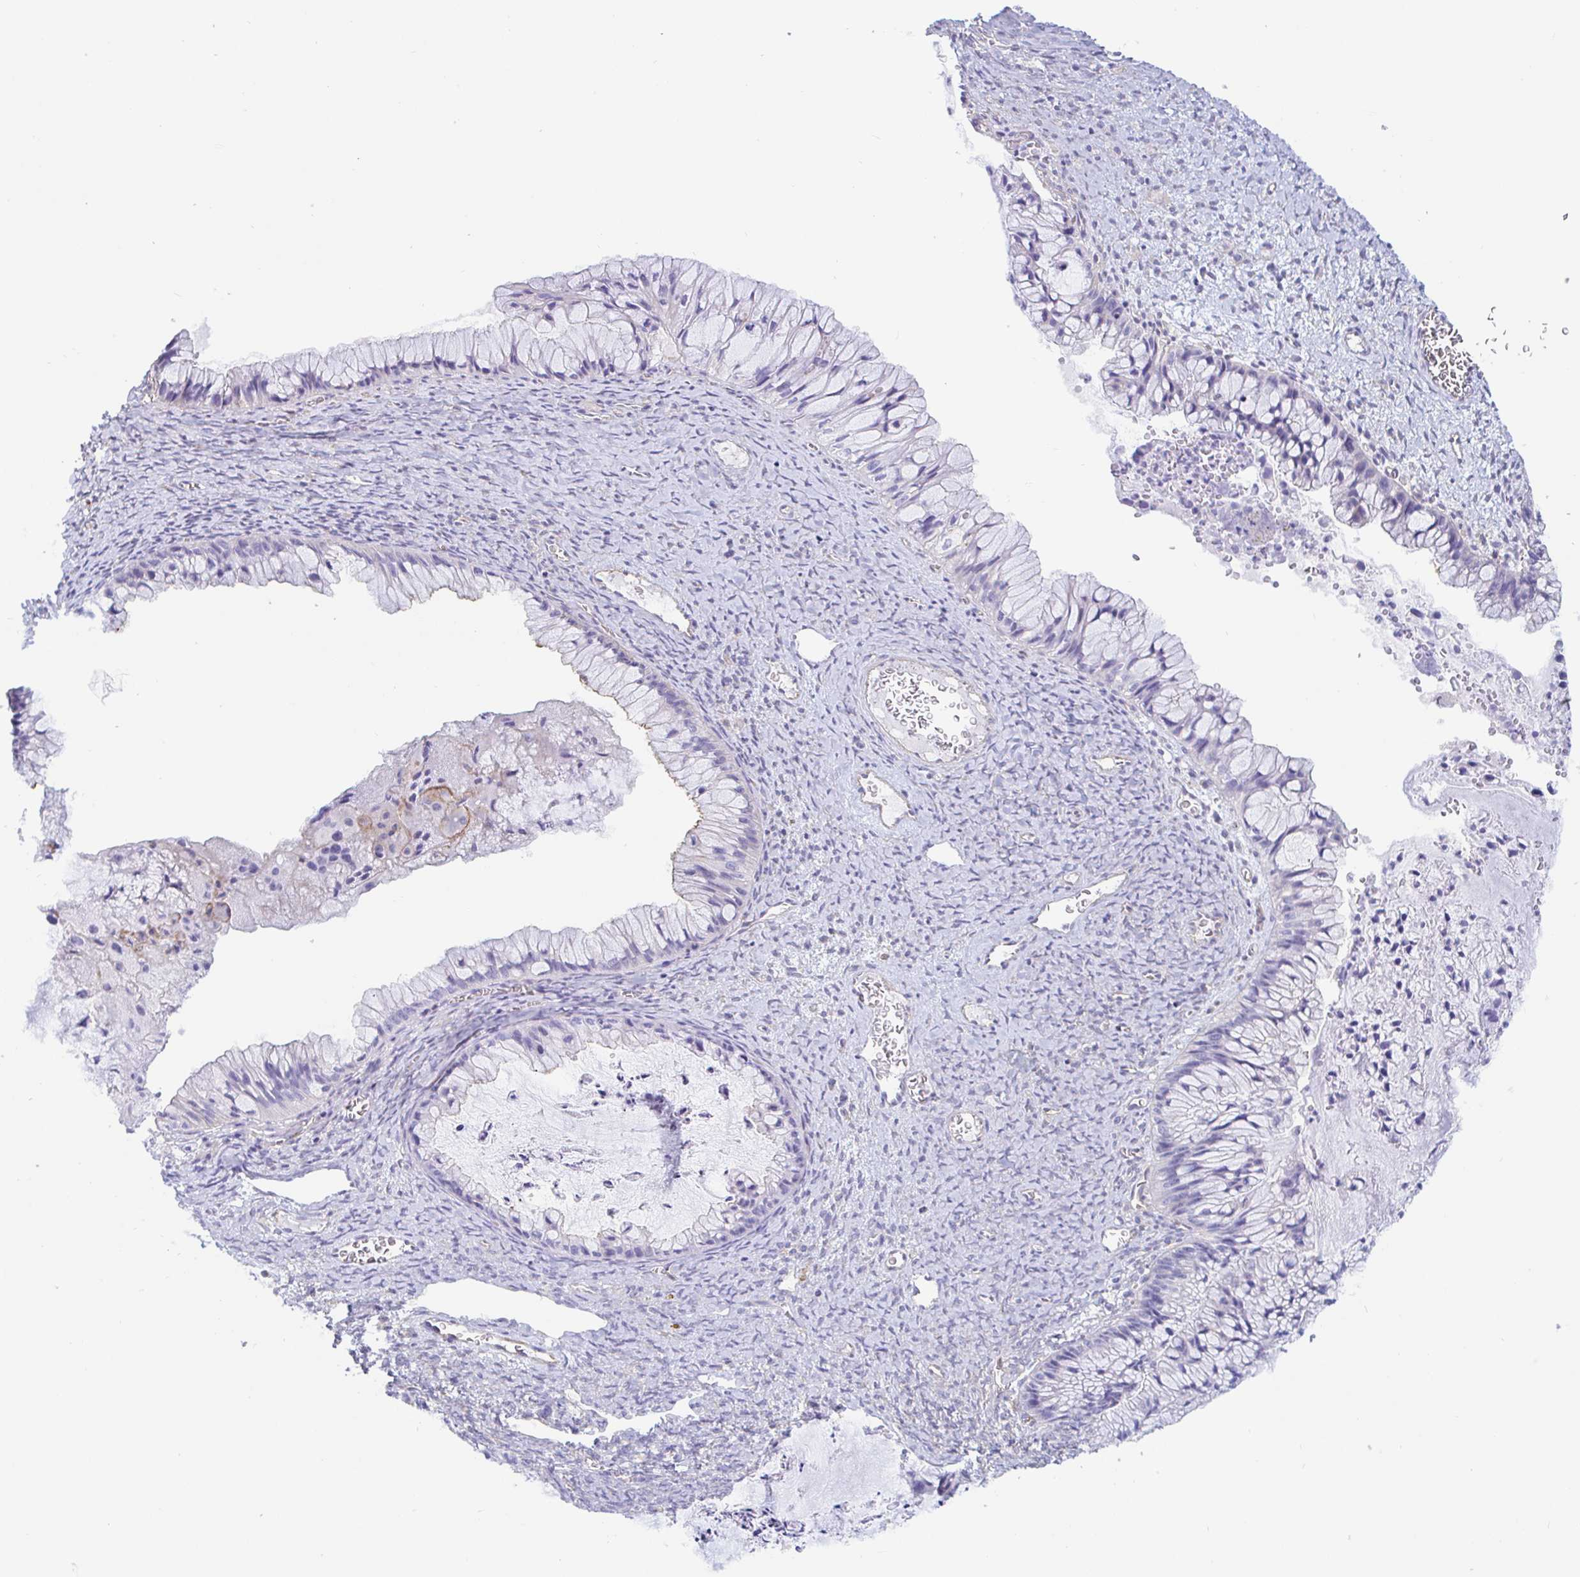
{"staining": {"intensity": "negative", "quantity": "none", "location": "none"}, "tissue": "ovarian cancer", "cell_type": "Tumor cells", "image_type": "cancer", "snomed": [{"axis": "morphology", "description": "Cystadenocarcinoma, mucinous, NOS"}, {"axis": "topography", "description": "Ovary"}], "caption": "Ovarian mucinous cystadenocarcinoma was stained to show a protein in brown. There is no significant staining in tumor cells.", "gene": "ARL4D", "patient": {"sex": "female", "age": 72}}